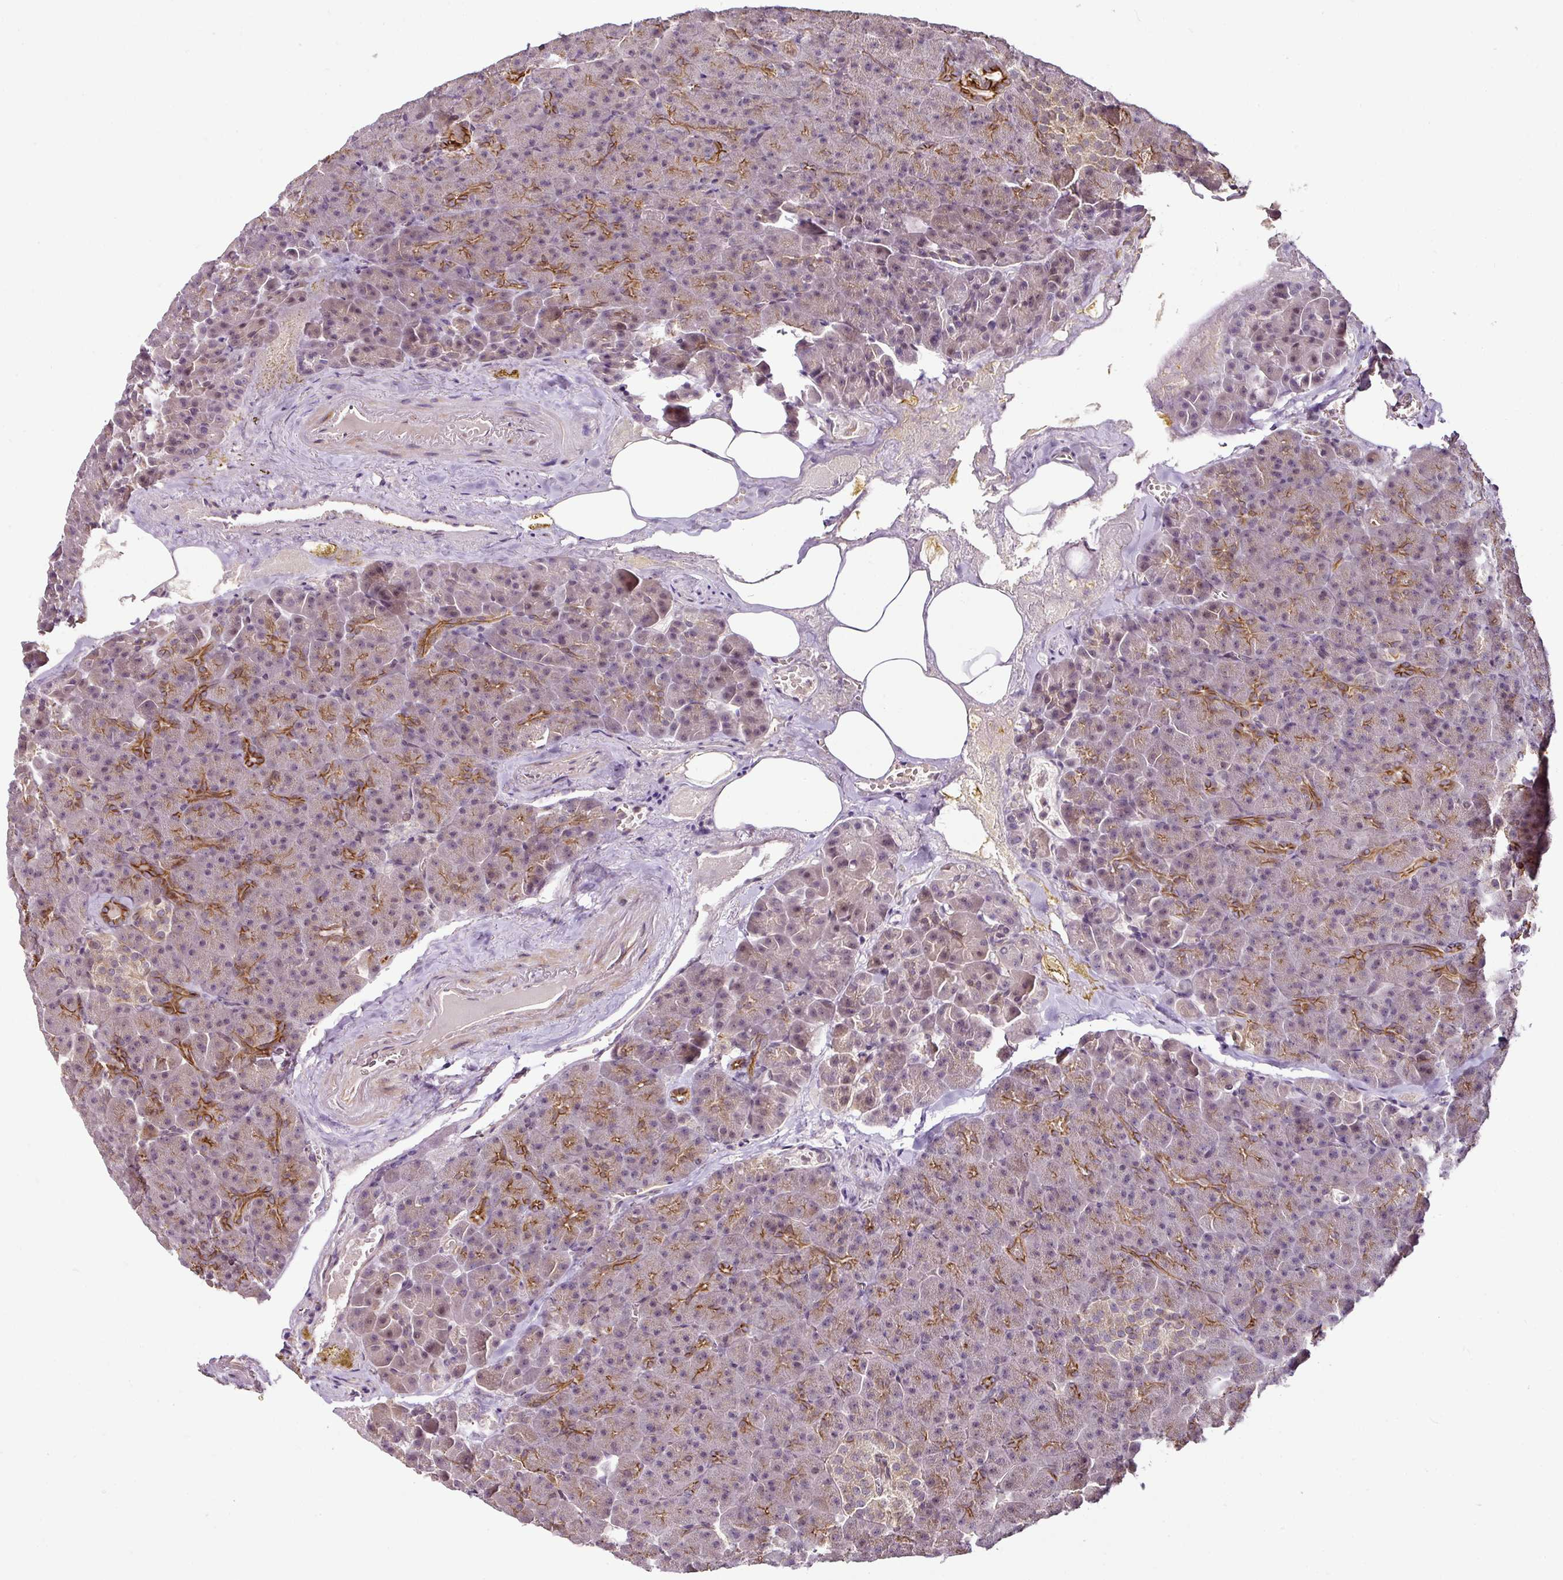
{"staining": {"intensity": "moderate", "quantity": "<25%", "location": "cytoplasmic/membranous"}, "tissue": "pancreas", "cell_type": "Exocrine glandular cells", "image_type": "normal", "snomed": [{"axis": "morphology", "description": "Normal tissue, NOS"}, {"axis": "topography", "description": "Pancreas"}], "caption": "Benign pancreas demonstrates moderate cytoplasmic/membranous staining in approximately <25% of exocrine glandular cells, visualized by immunohistochemistry. (brown staining indicates protein expression, while blue staining denotes nuclei).", "gene": "DCAF13", "patient": {"sex": "female", "age": 74}}